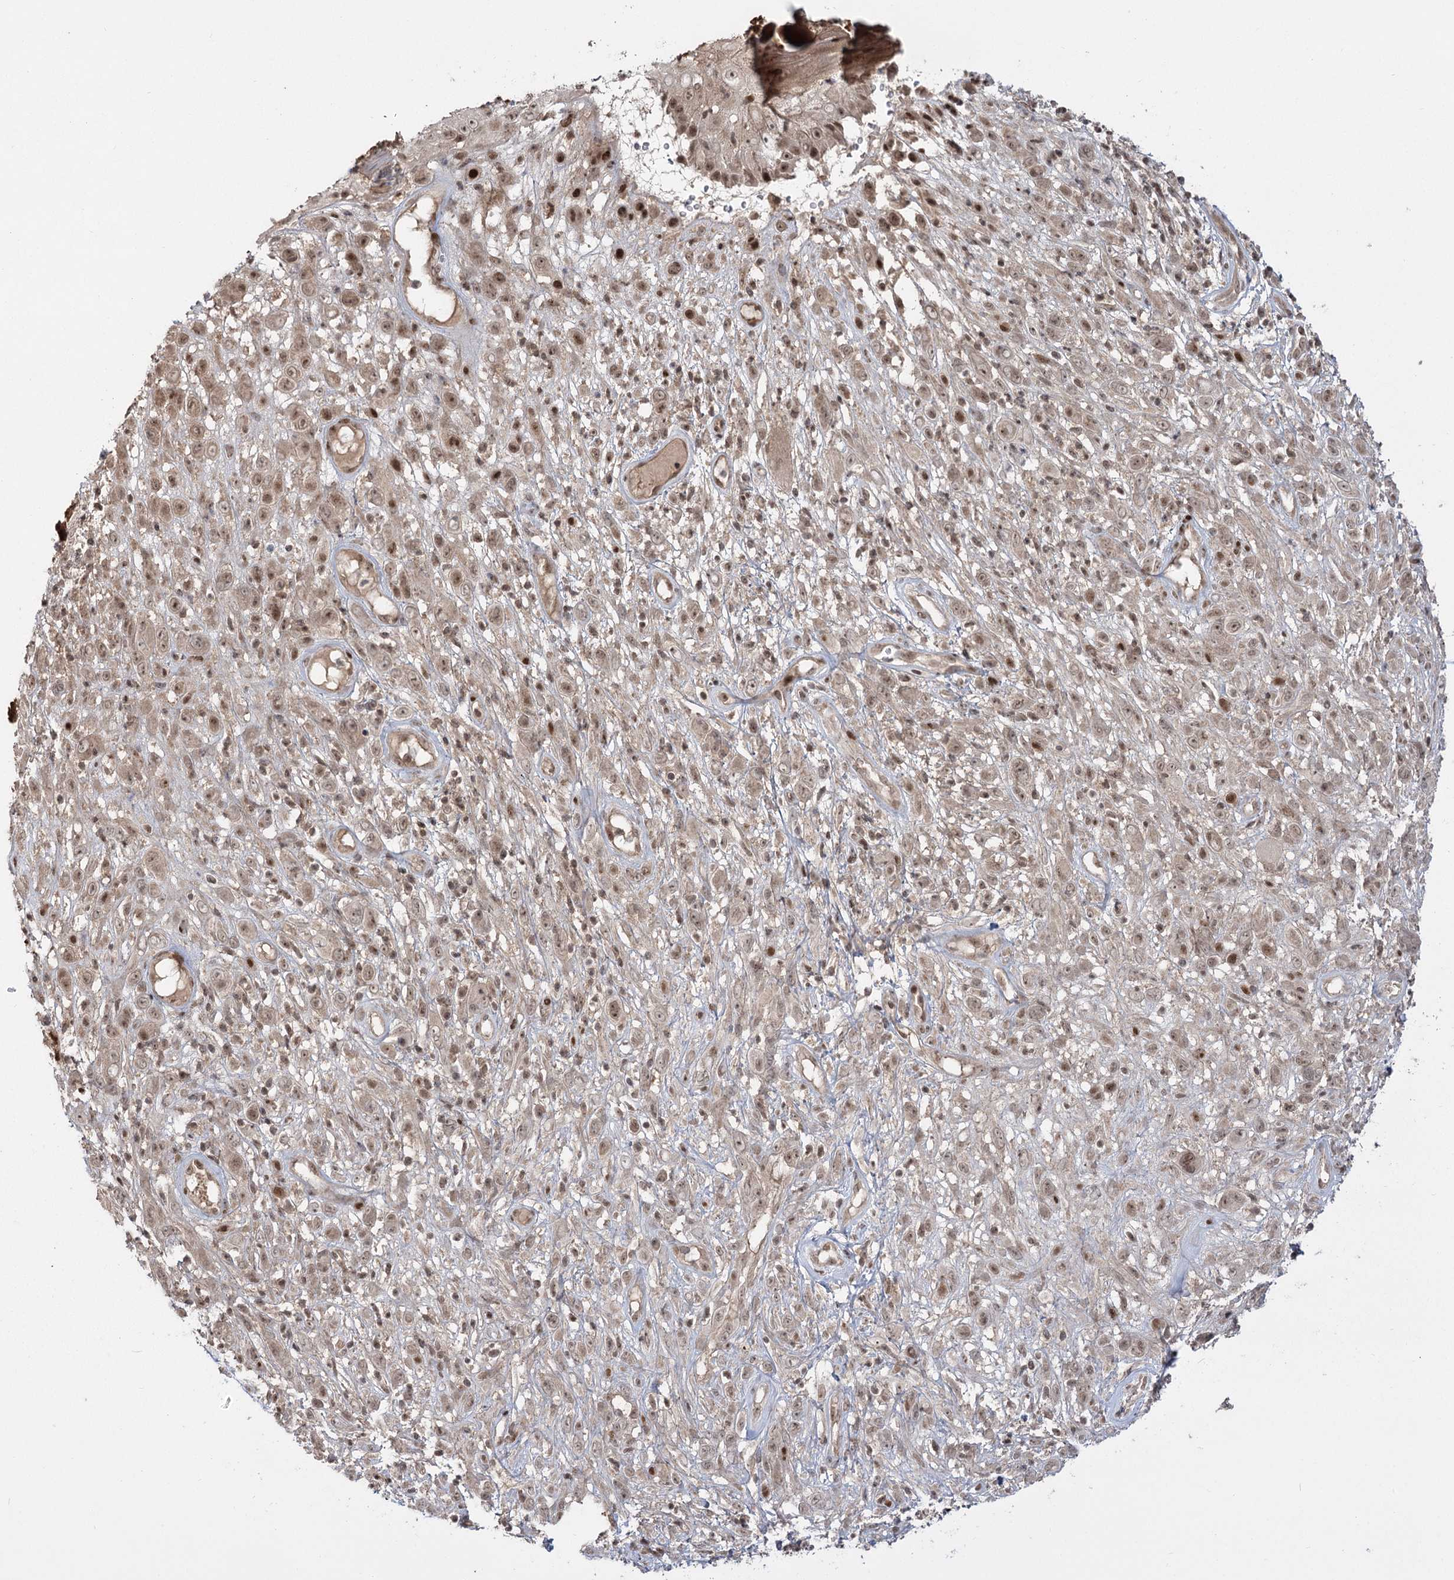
{"staining": {"intensity": "moderate", "quantity": "25%-75%", "location": "nuclear"}, "tissue": "melanoma", "cell_type": "Tumor cells", "image_type": "cancer", "snomed": [{"axis": "morphology", "description": "Malignant melanoma, NOS"}, {"axis": "topography", "description": "Skin of trunk"}], "caption": "IHC photomicrograph of melanoma stained for a protein (brown), which exhibits medium levels of moderate nuclear expression in about 25%-75% of tumor cells.", "gene": "HELQ", "patient": {"sex": "male", "age": 71}}